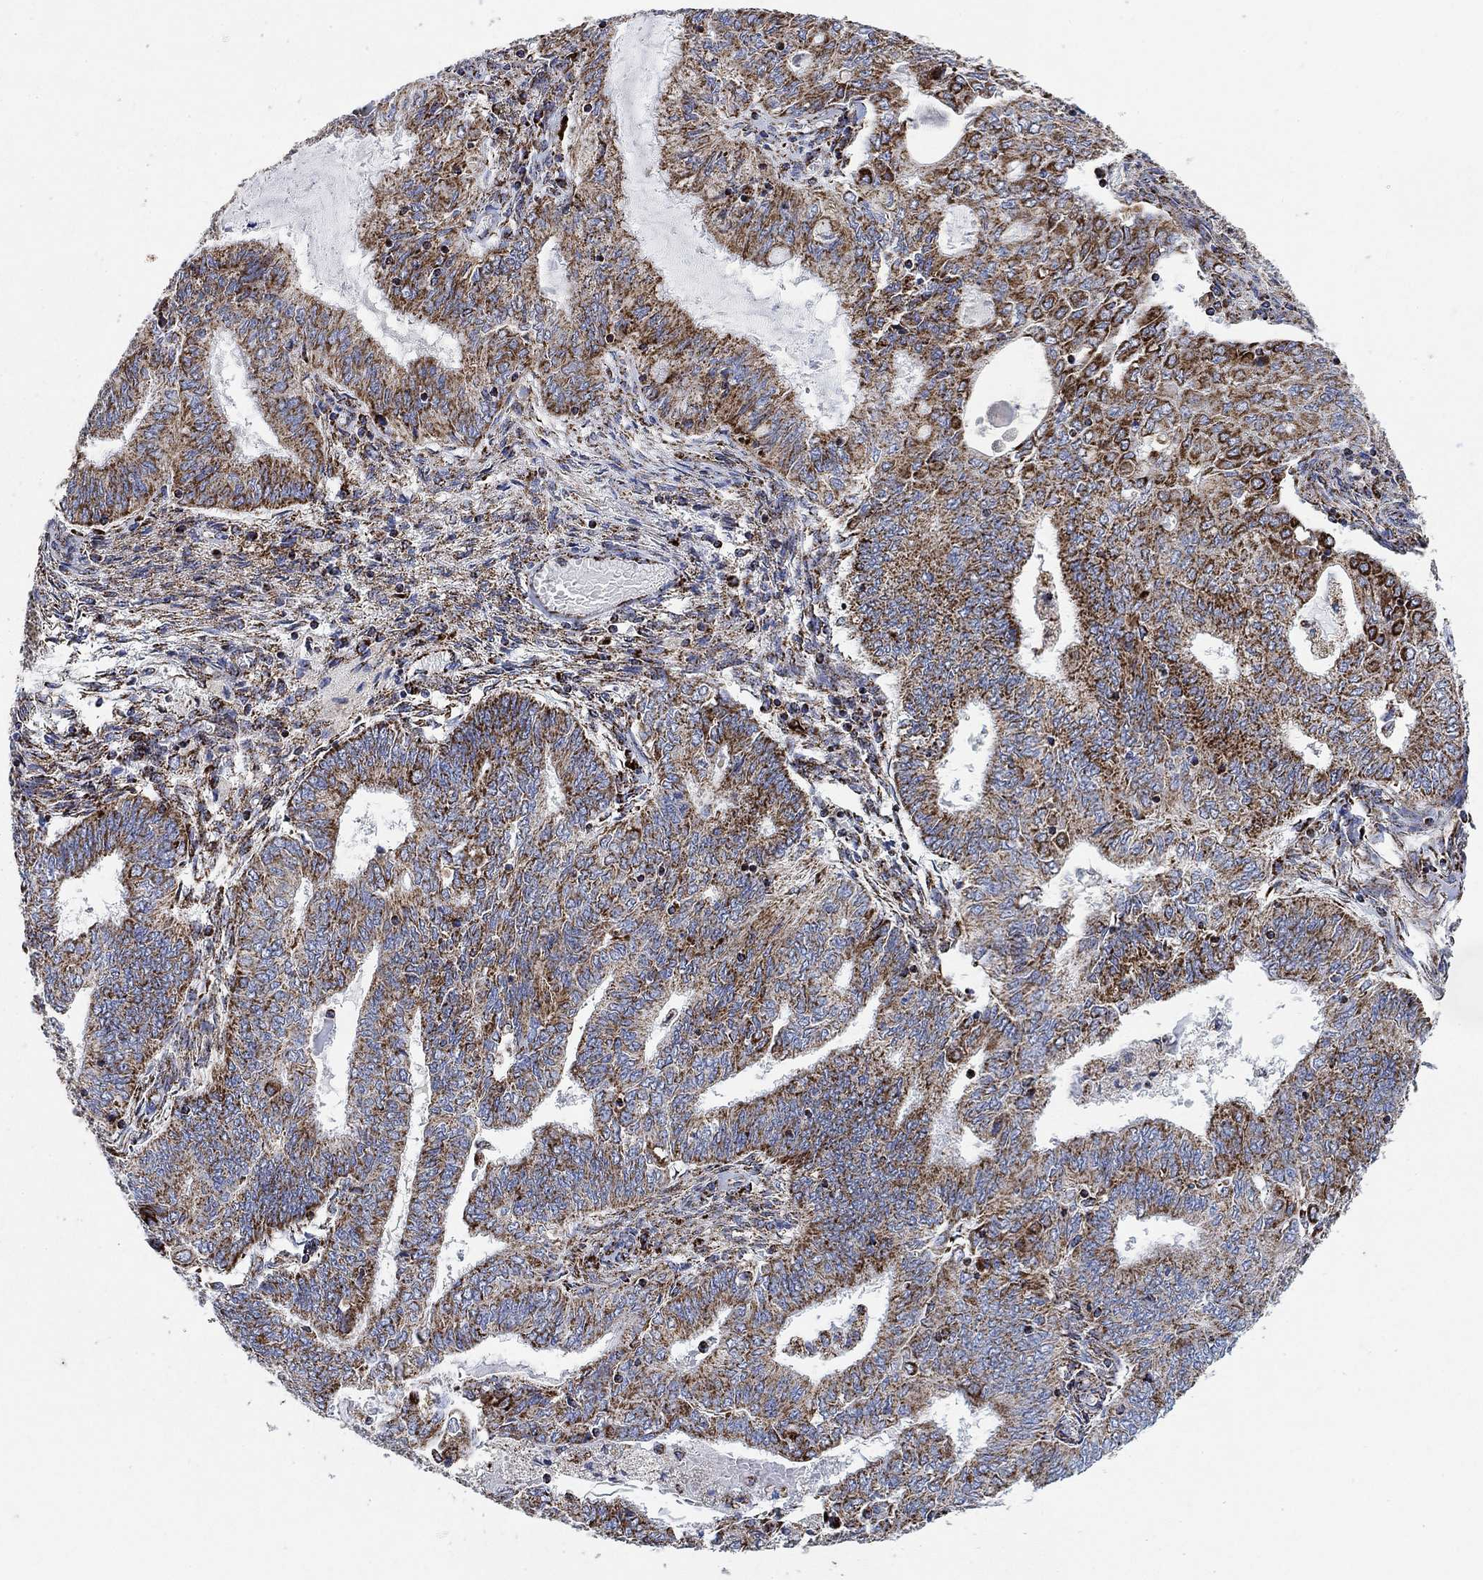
{"staining": {"intensity": "moderate", "quantity": "25%-75%", "location": "cytoplasmic/membranous"}, "tissue": "endometrial cancer", "cell_type": "Tumor cells", "image_type": "cancer", "snomed": [{"axis": "morphology", "description": "Adenocarcinoma, NOS"}, {"axis": "topography", "description": "Endometrium"}], "caption": "Protein staining displays moderate cytoplasmic/membranous expression in about 25%-75% of tumor cells in endometrial cancer (adenocarcinoma).", "gene": "NDUFS3", "patient": {"sex": "female", "age": 62}}